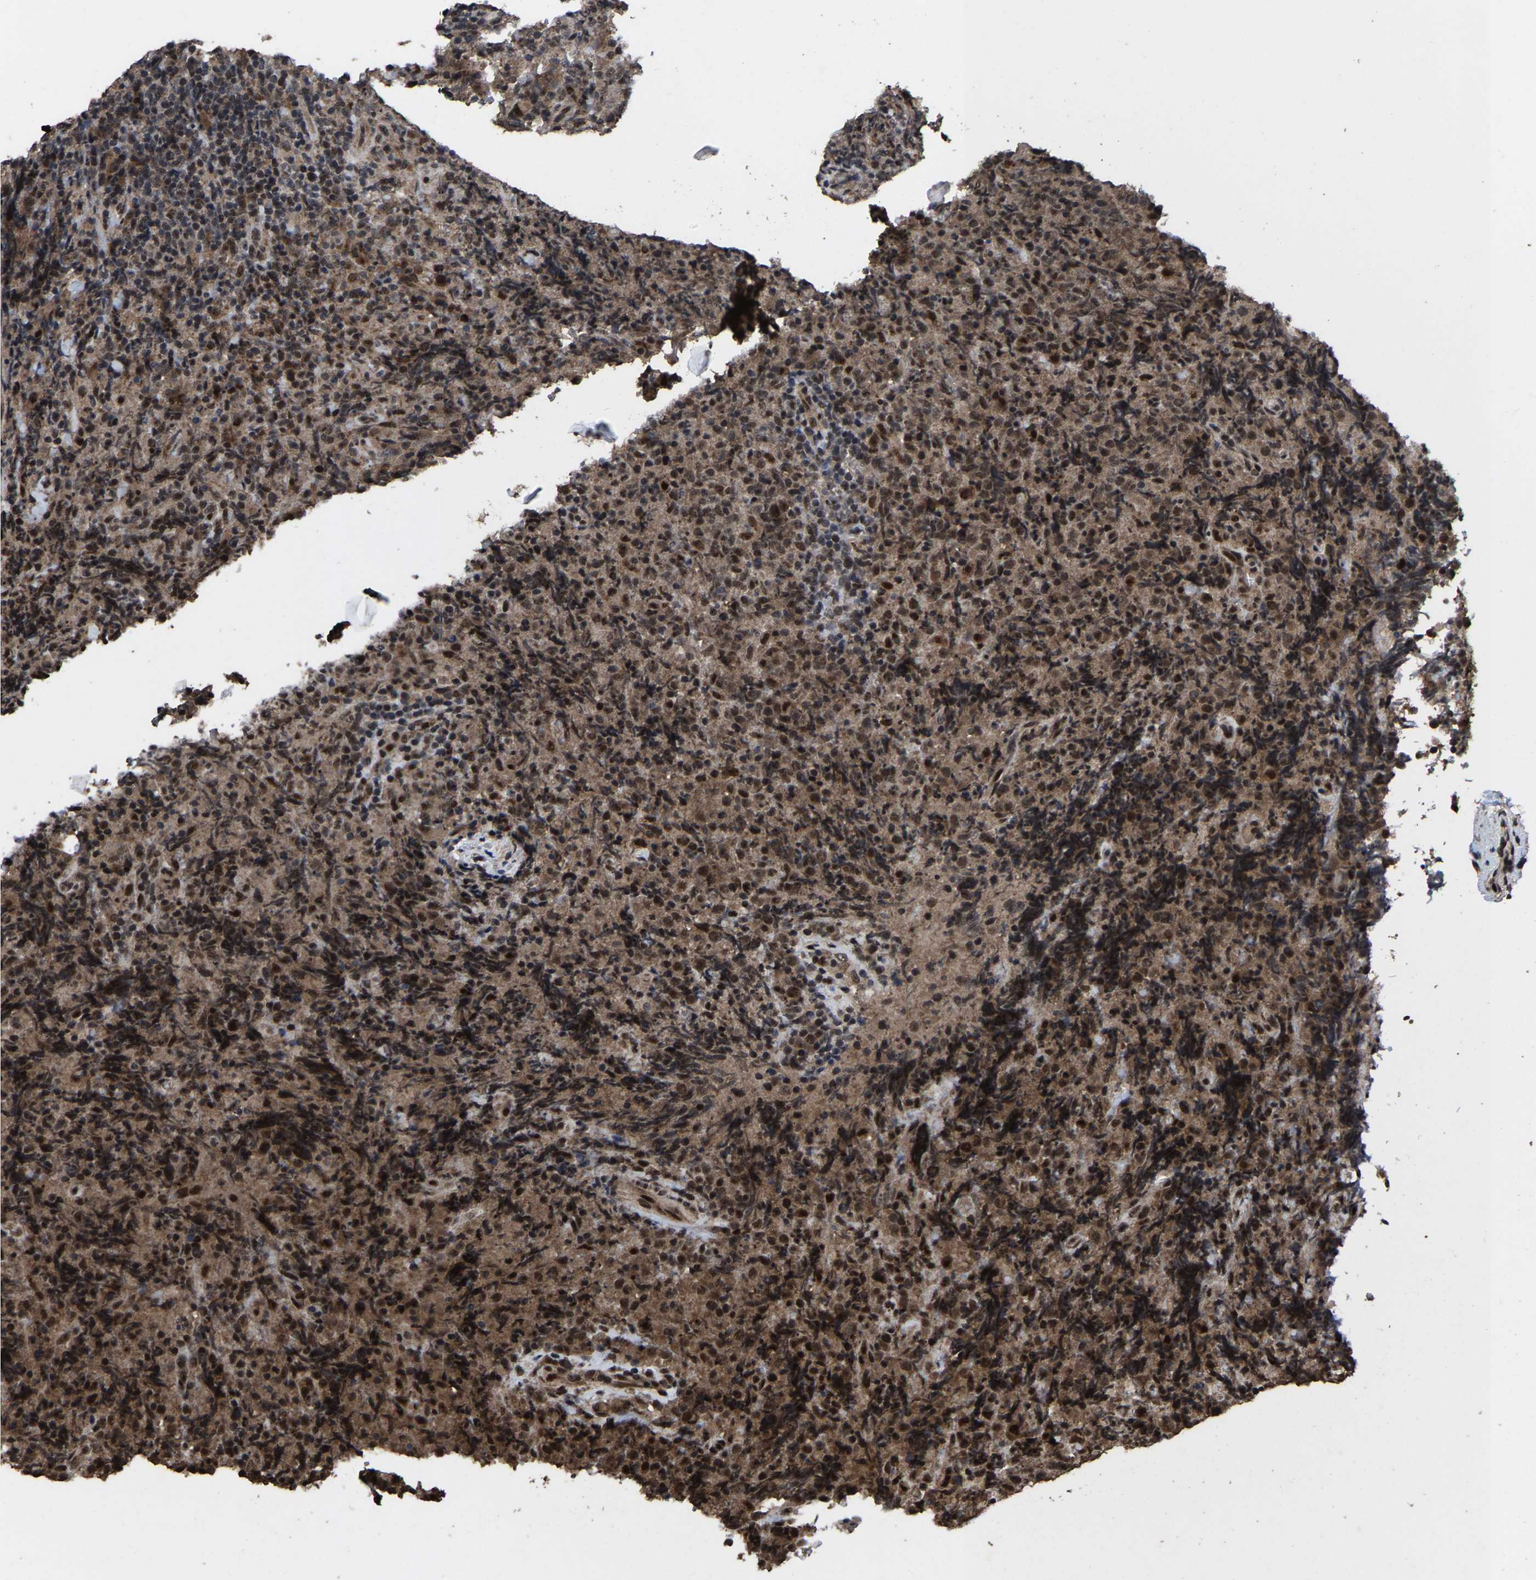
{"staining": {"intensity": "moderate", "quantity": "25%-75%", "location": "nuclear"}, "tissue": "lymphoma", "cell_type": "Tumor cells", "image_type": "cancer", "snomed": [{"axis": "morphology", "description": "Malignant lymphoma, non-Hodgkin's type, High grade"}, {"axis": "topography", "description": "Tonsil"}], "caption": "High-grade malignant lymphoma, non-Hodgkin's type tissue exhibits moderate nuclear expression in about 25%-75% of tumor cells, visualized by immunohistochemistry. (DAB (3,3'-diaminobenzidine) = brown stain, brightfield microscopy at high magnification).", "gene": "HAUS6", "patient": {"sex": "female", "age": 36}}